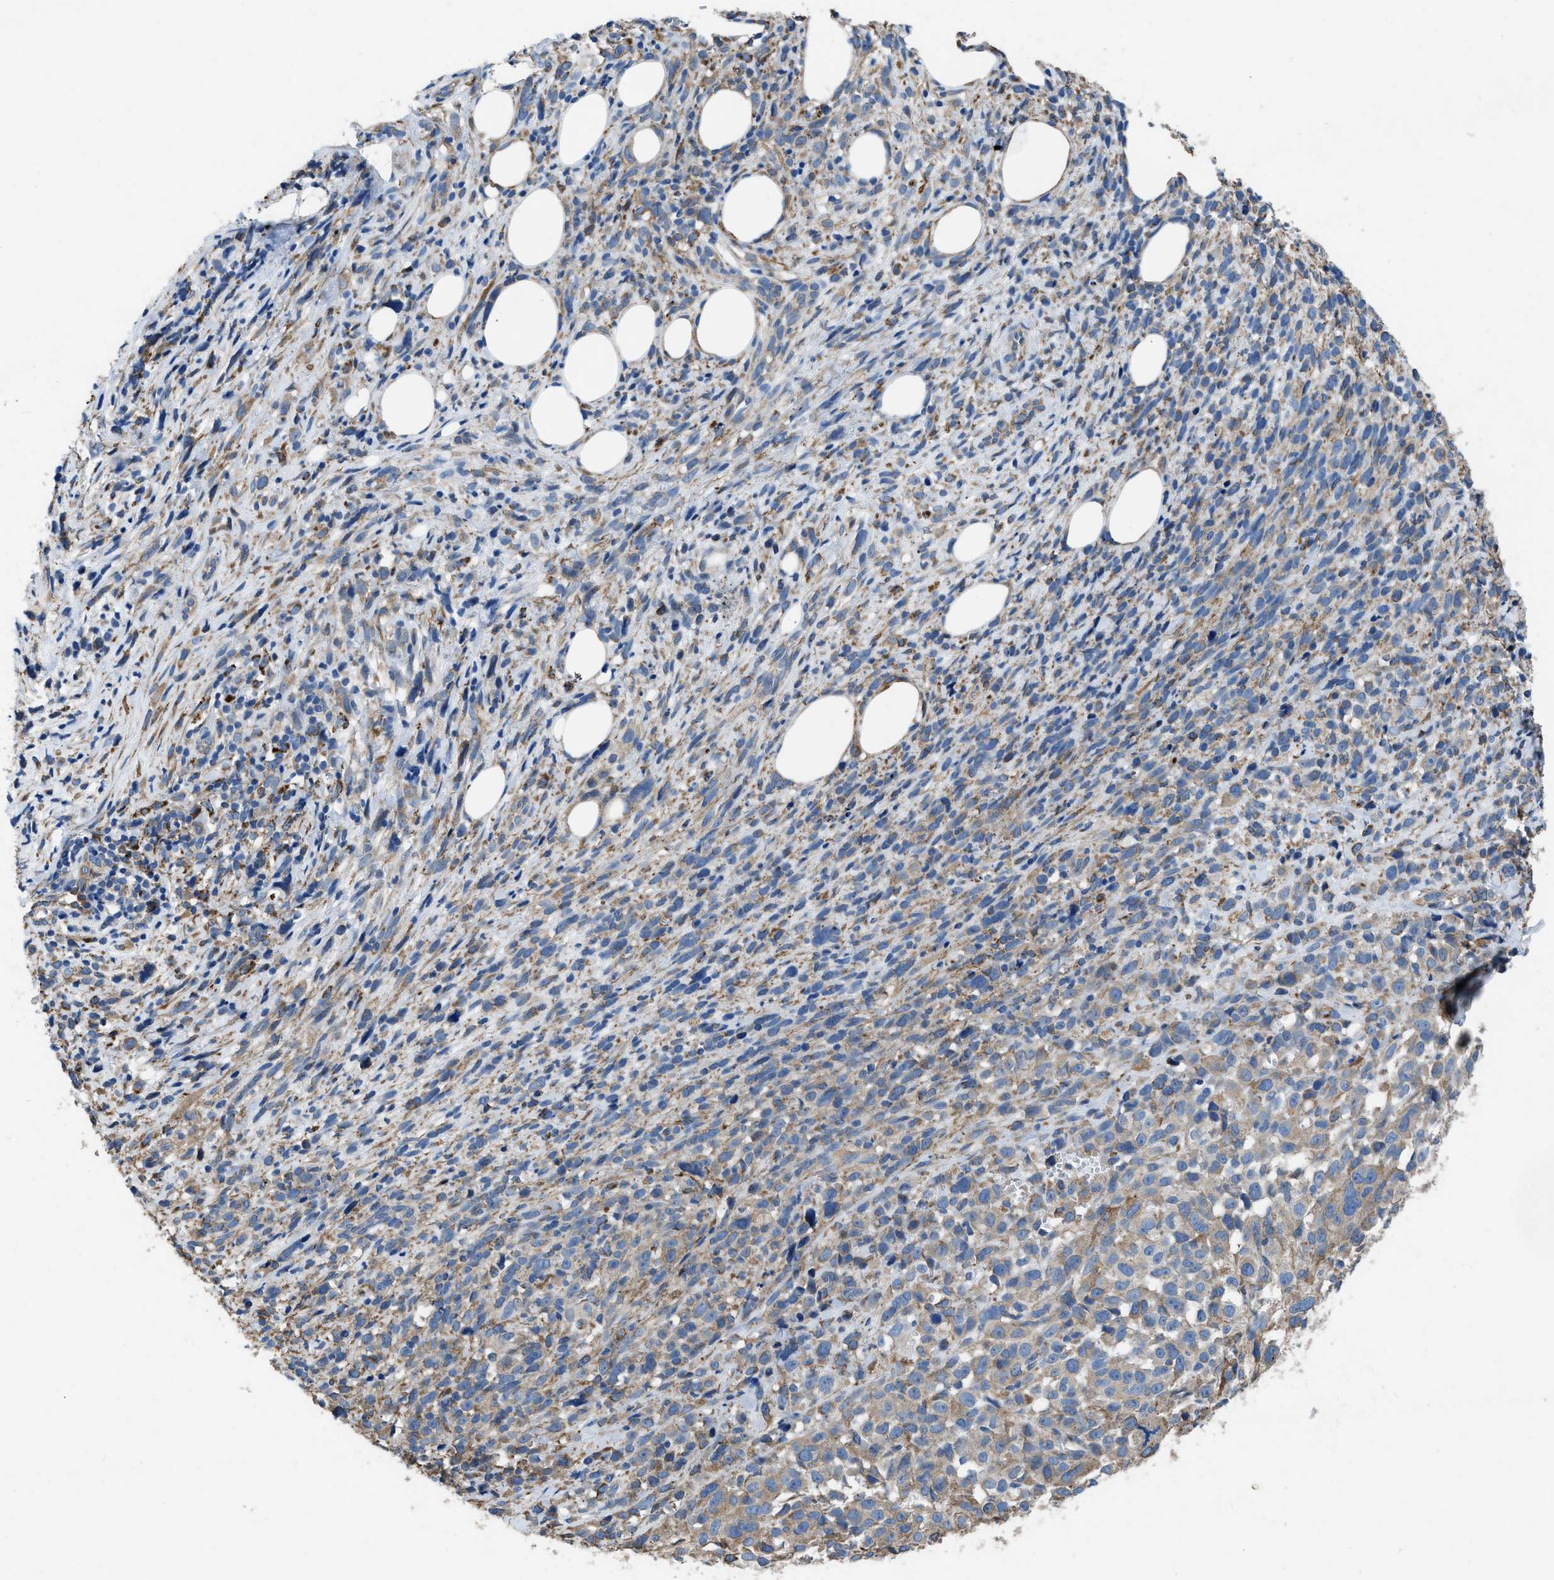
{"staining": {"intensity": "weak", "quantity": ">75%", "location": "cytoplasmic/membranous"}, "tissue": "melanoma", "cell_type": "Tumor cells", "image_type": "cancer", "snomed": [{"axis": "morphology", "description": "Malignant melanoma, NOS"}, {"axis": "topography", "description": "Skin"}], "caption": "The immunohistochemical stain shows weak cytoplasmic/membranous positivity in tumor cells of malignant melanoma tissue.", "gene": "DOLPP1", "patient": {"sex": "female", "age": 55}}